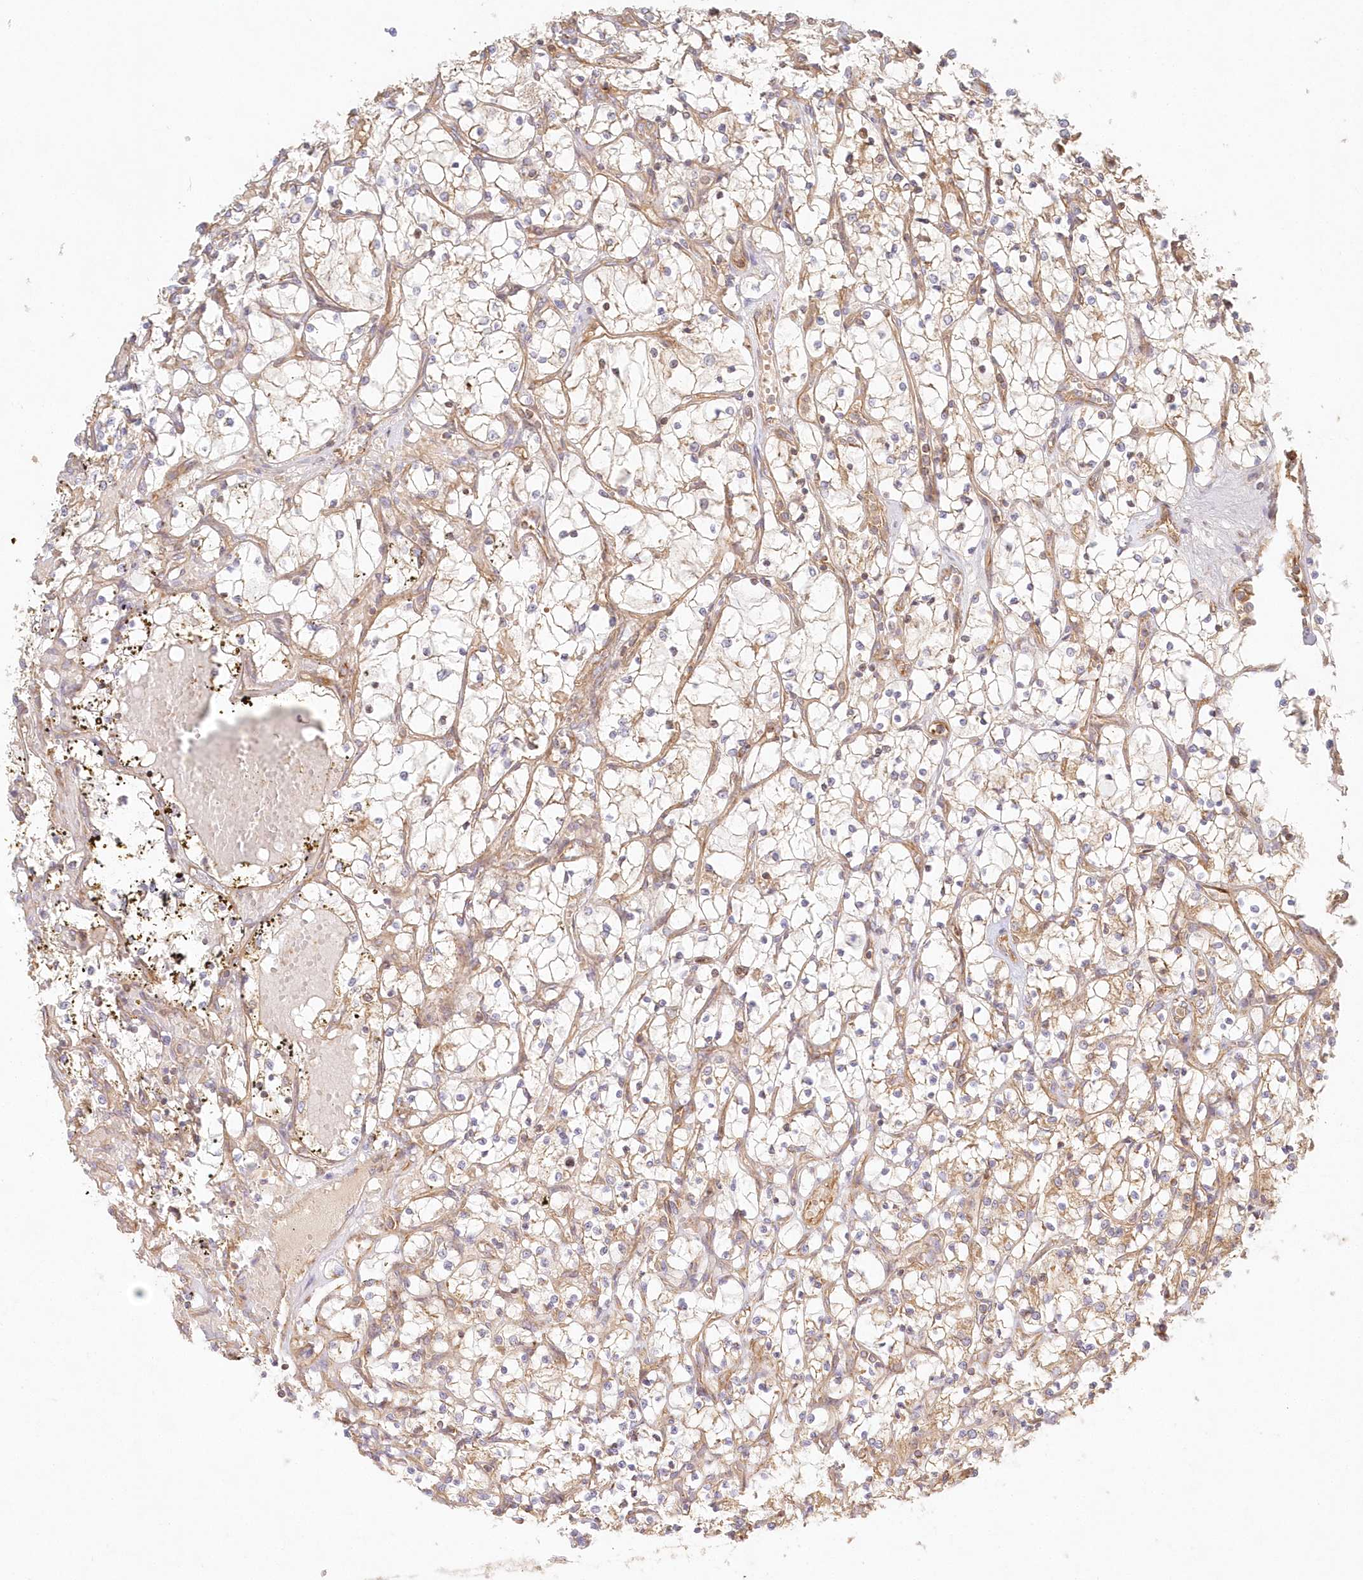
{"staining": {"intensity": "moderate", "quantity": ">75%", "location": "cytoplasmic/membranous"}, "tissue": "renal cancer", "cell_type": "Tumor cells", "image_type": "cancer", "snomed": [{"axis": "morphology", "description": "Adenocarcinoma, NOS"}, {"axis": "topography", "description": "Kidney"}], "caption": "IHC photomicrograph of renal adenocarcinoma stained for a protein (brown), which demonstrates medium levels of moderate cytoplasmic/membranous staining in approximately >75% of tumor cells.", "gene": "KIAA0232", "patient": {"sex": "female", "age": 69}}